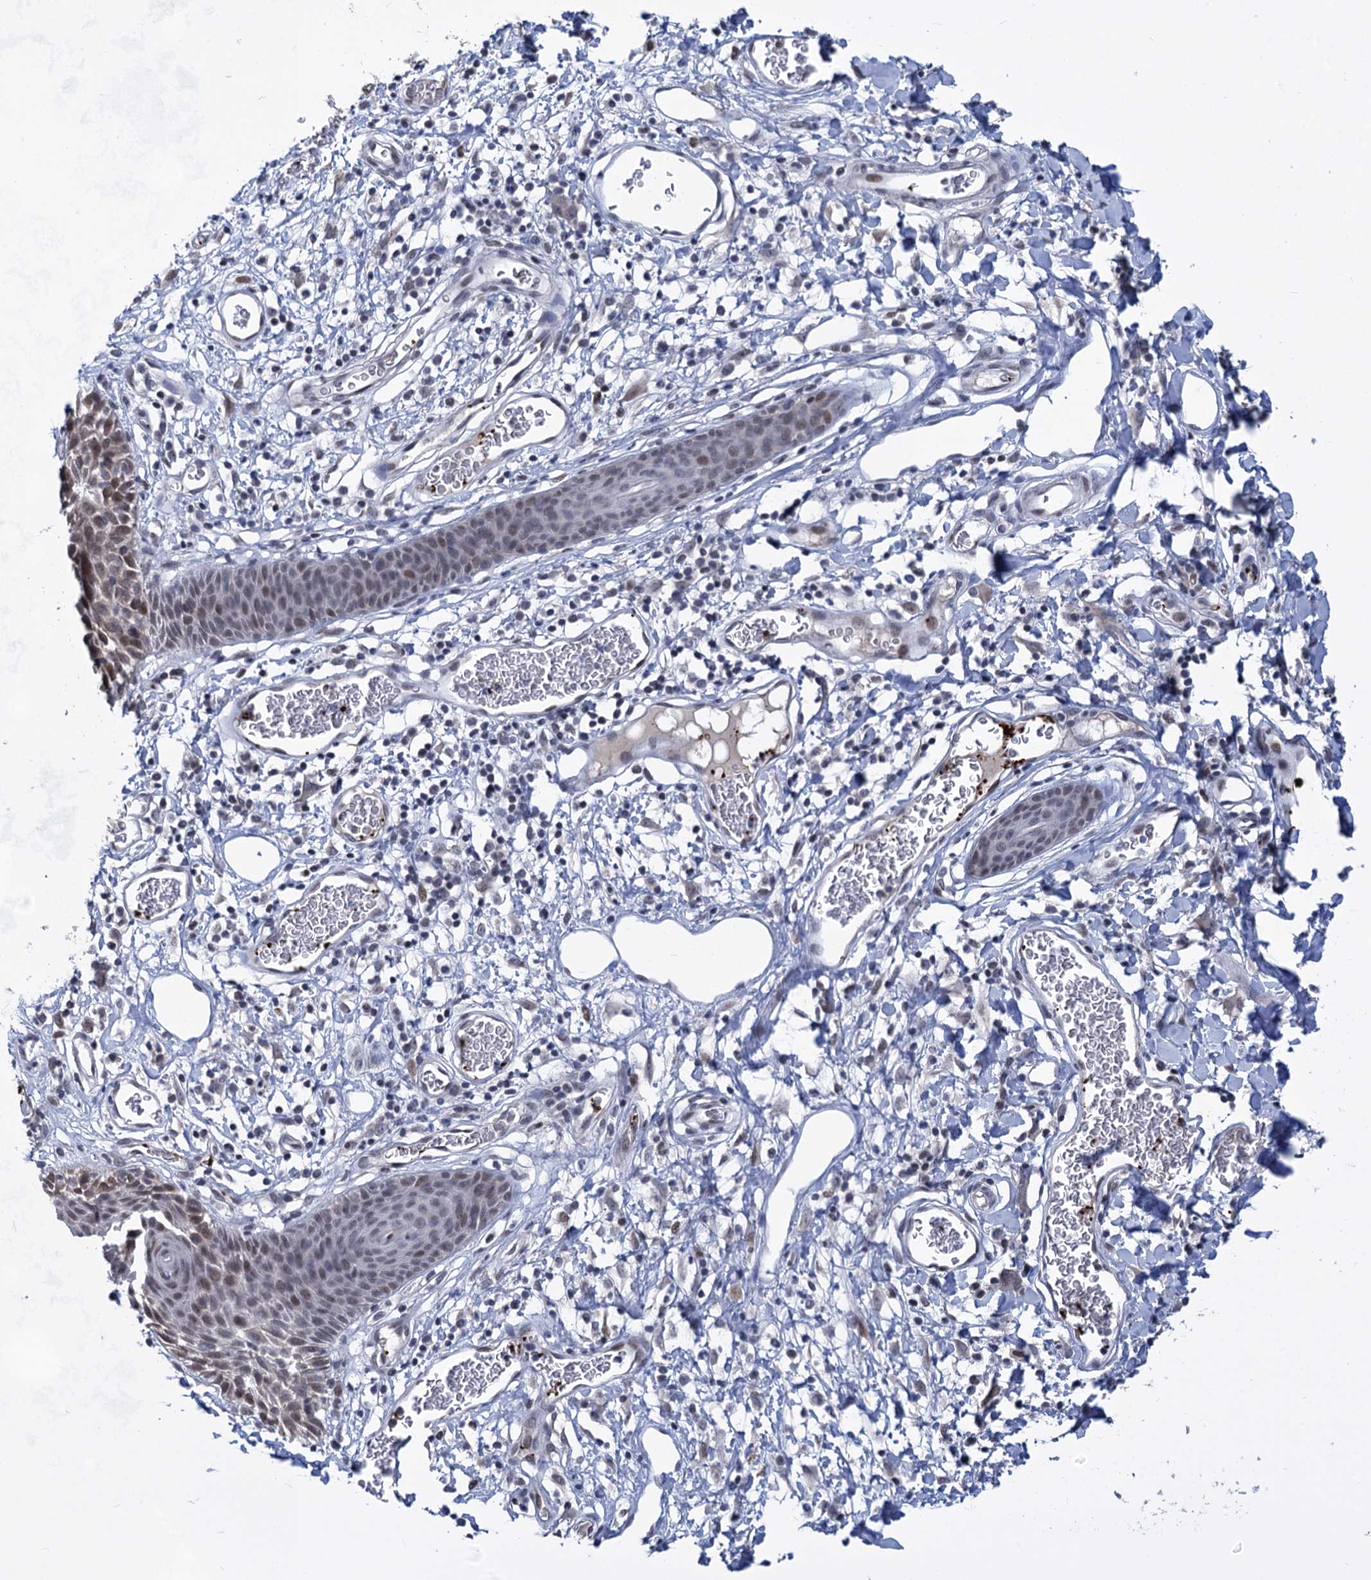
{"staining": {"intensity": "weak", "quantity": "<25%", "location": "nuclear"}, "tissue": "skin", "cell_type": "Epidermal cells", "image_type": "normal", "snomed": [{"axis": "morphology", "description": "Normal tissue, NOS"}, {"axis": "topography", "description": "Vulva"}], "caption": "This is an immunohistochemistry histopathology image of normal human skin. There is no staining in epidermal cells.", "gene": "MON2", "patient": {"sex": "female", "age": 68}}